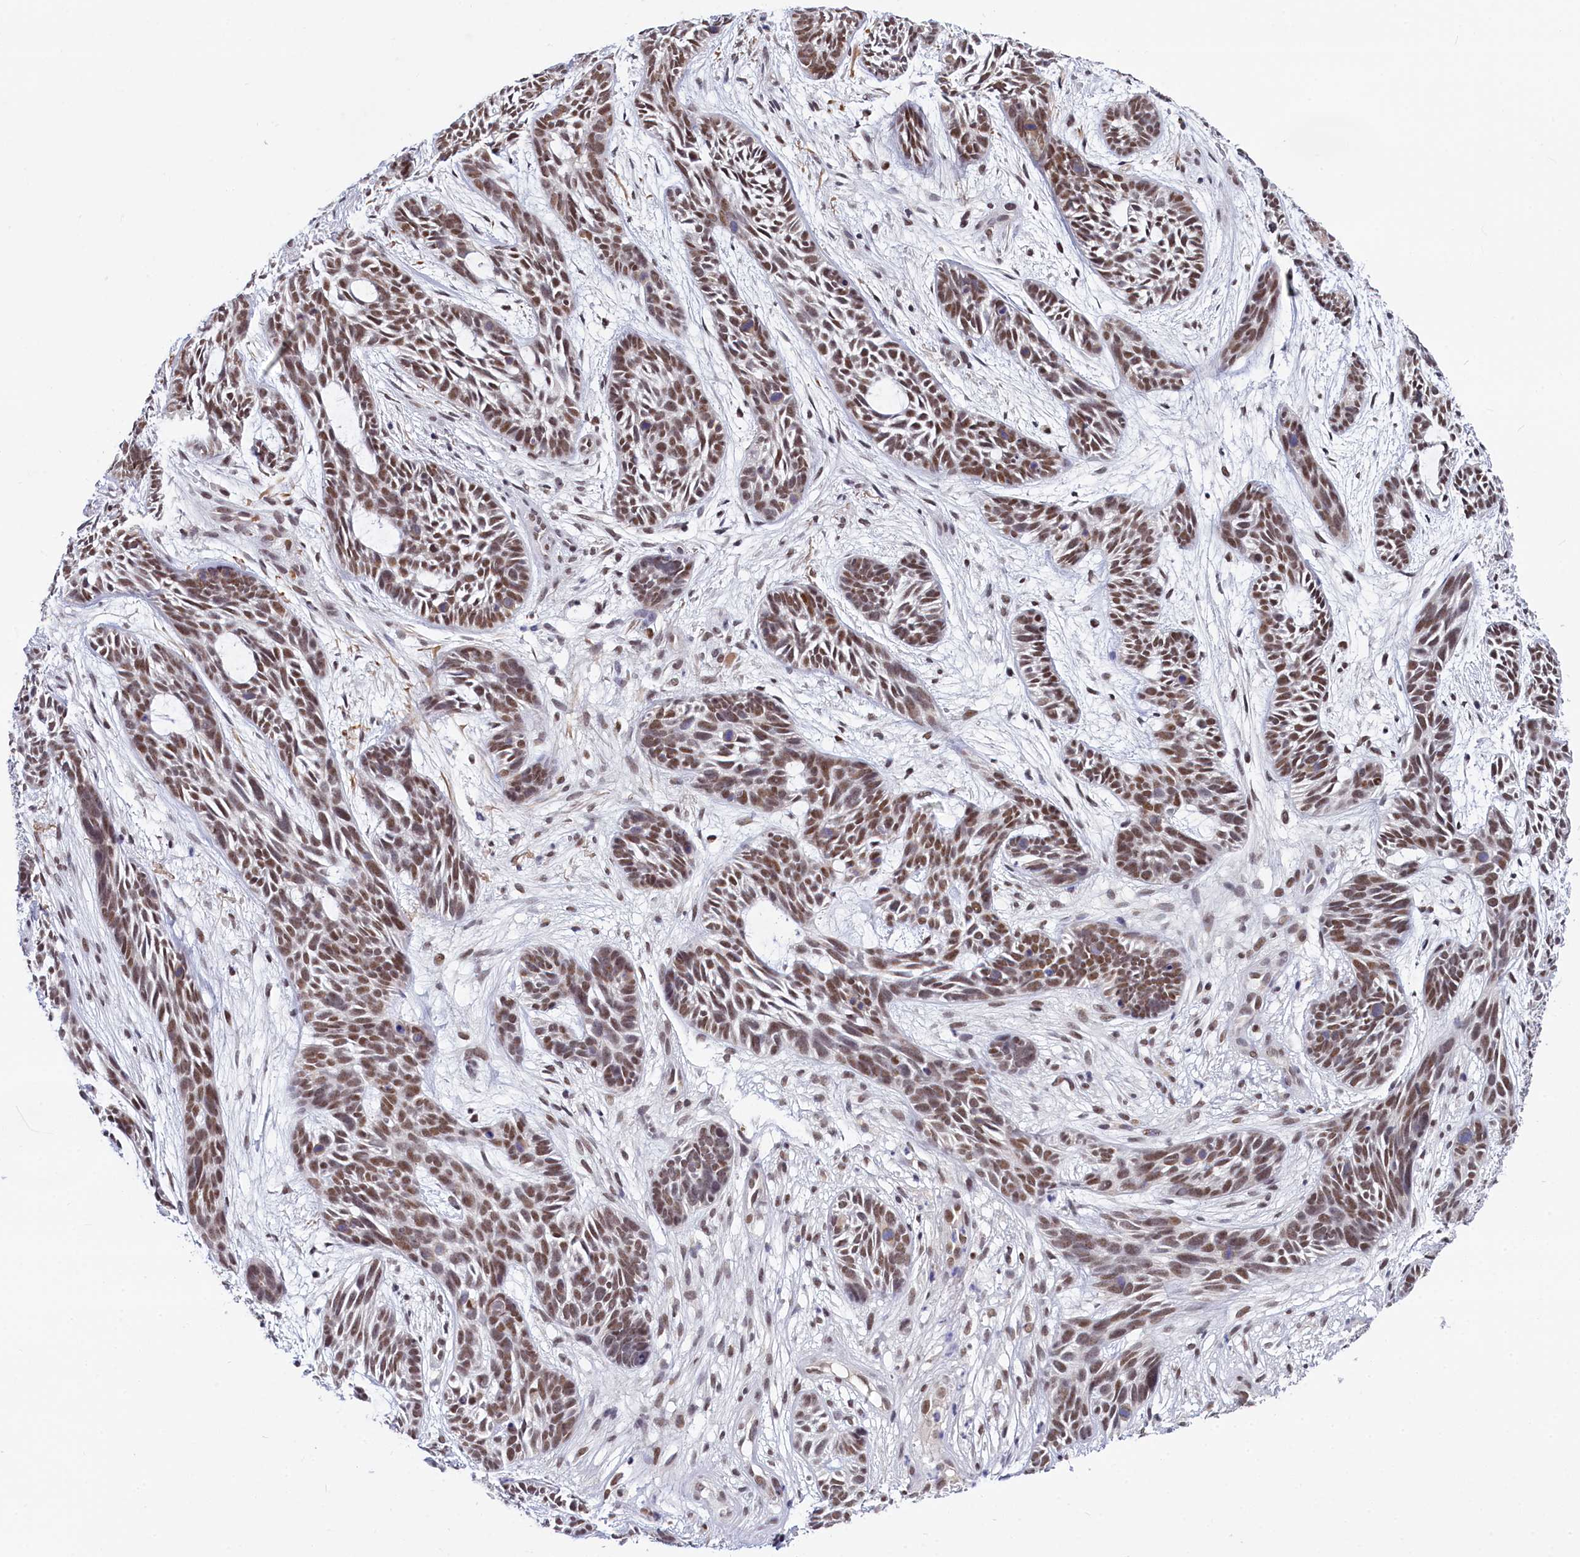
{"staining": {"intensity": "moderate", "quantity": ">75%", "location": "nuclear"}, "tissue": "skin cancer", "cell_type": "Tumor cells", "image_type": "cancer", "snomed": [{"axis": "morphology", "description": "Basal cell carcinoma"}, {"axis": "topography", "description": "Skin"}], "caption": "IHC staining of basal cell carcinoma (skin), which reveals medium levels of moderate nuclear positivity in about >75% of tumor cells indicating moderate nuclear protein staining. The staining was performed using DAB (3,3'-diaminobenzidine) (brown) for protein detection and nuclei were counterstained in hematoxylin (blue).", "gene": "PPHLN1", "patient": {"sex": "male", "age": 89}}